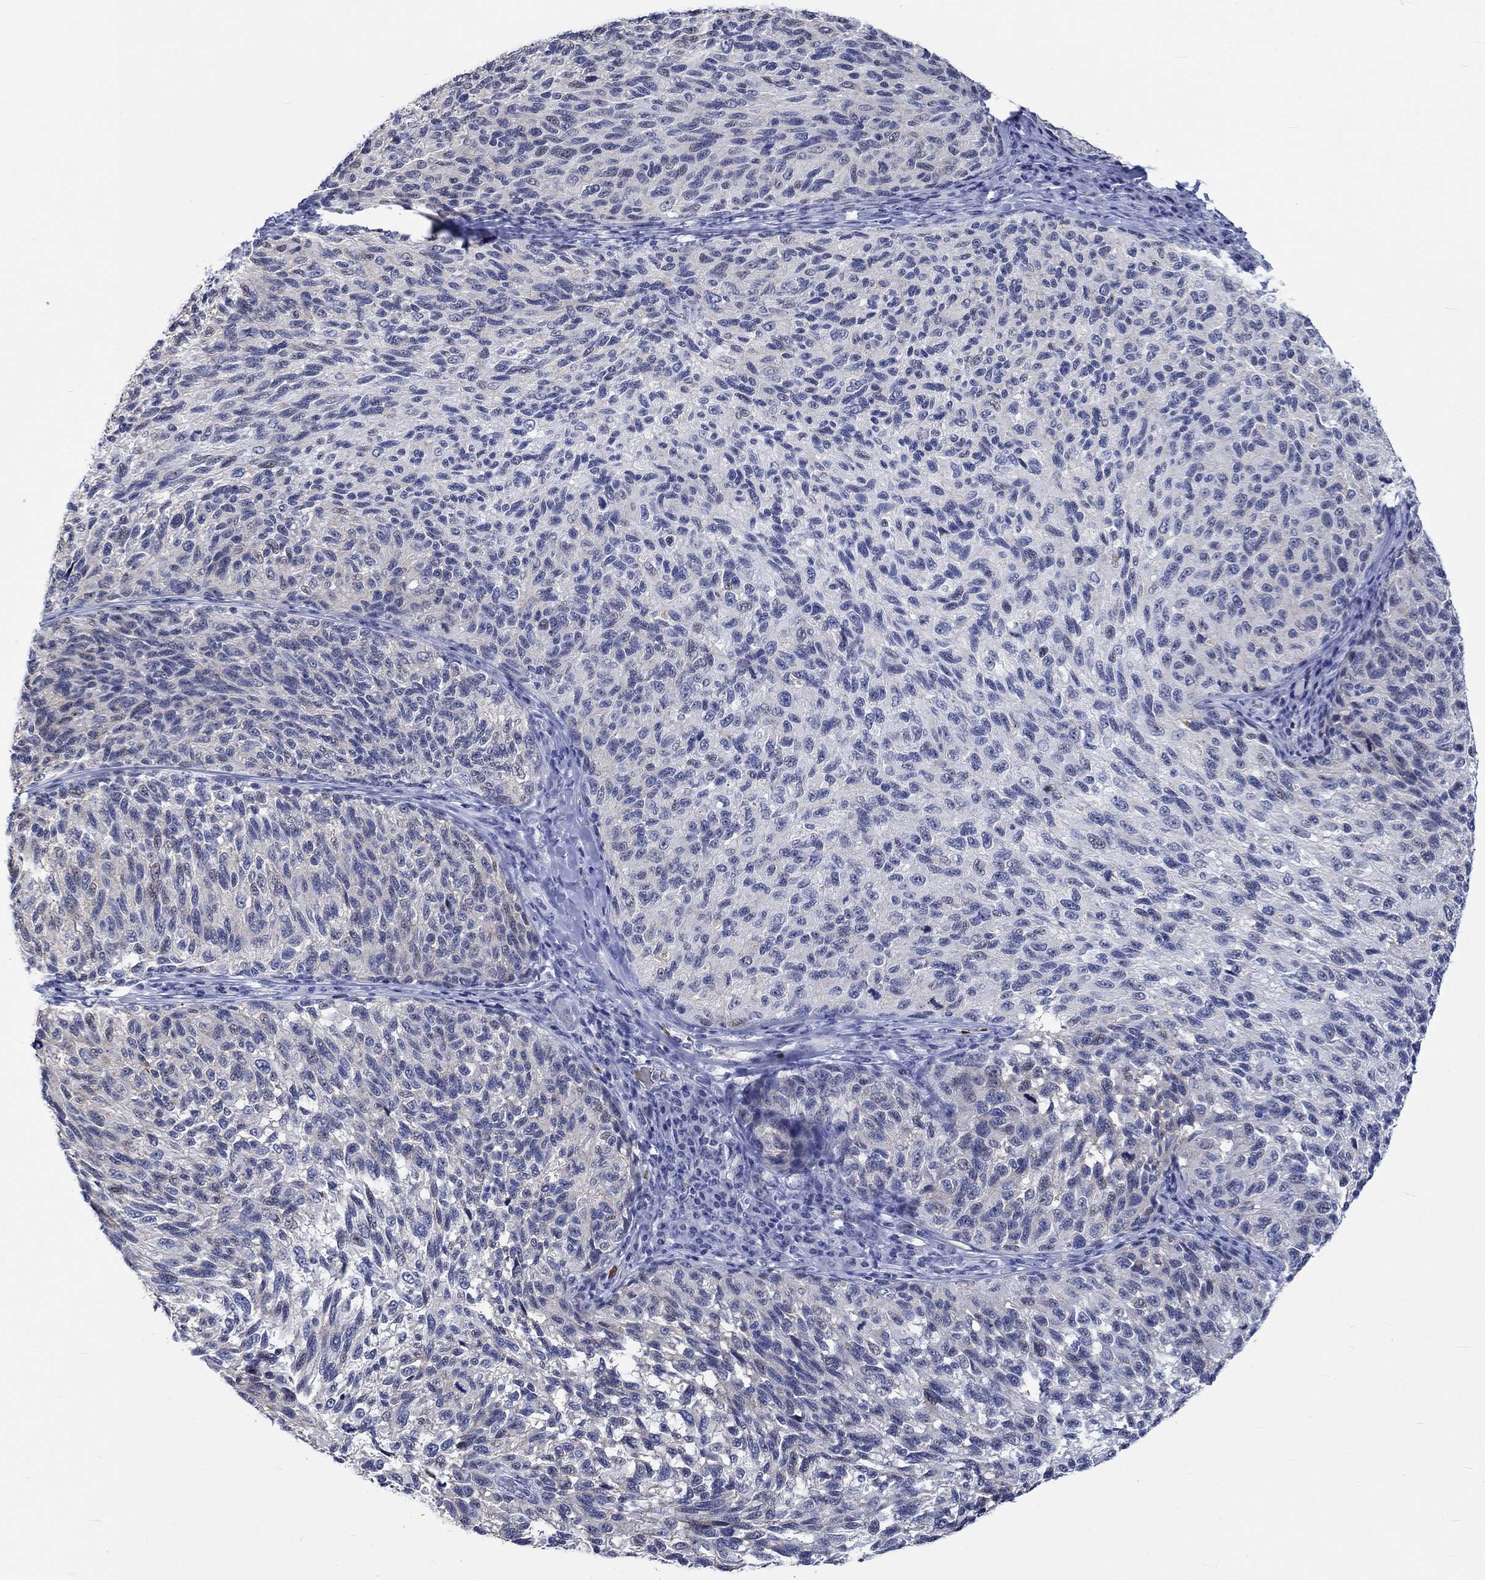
{"staining": {"intensity": "strong", "quantity": "<25%", "location": "nuclear"}, "tissue": "melanoma", "cell_type": "Tumor cells", "image_type": "cancer", "snomed": [{"axis": "morphology", "description": "Malignant melanoma, NOS"}, {"axis": "topography", "description": "Skin"}], "caption": "An image showing strong nuclear staining in about <25% of tumor cells in malignant melanoma, as visualized by brown immunohistochemical staining.", "gene": "ZNF446", "patient": {"sex": "female", "age": 73}}